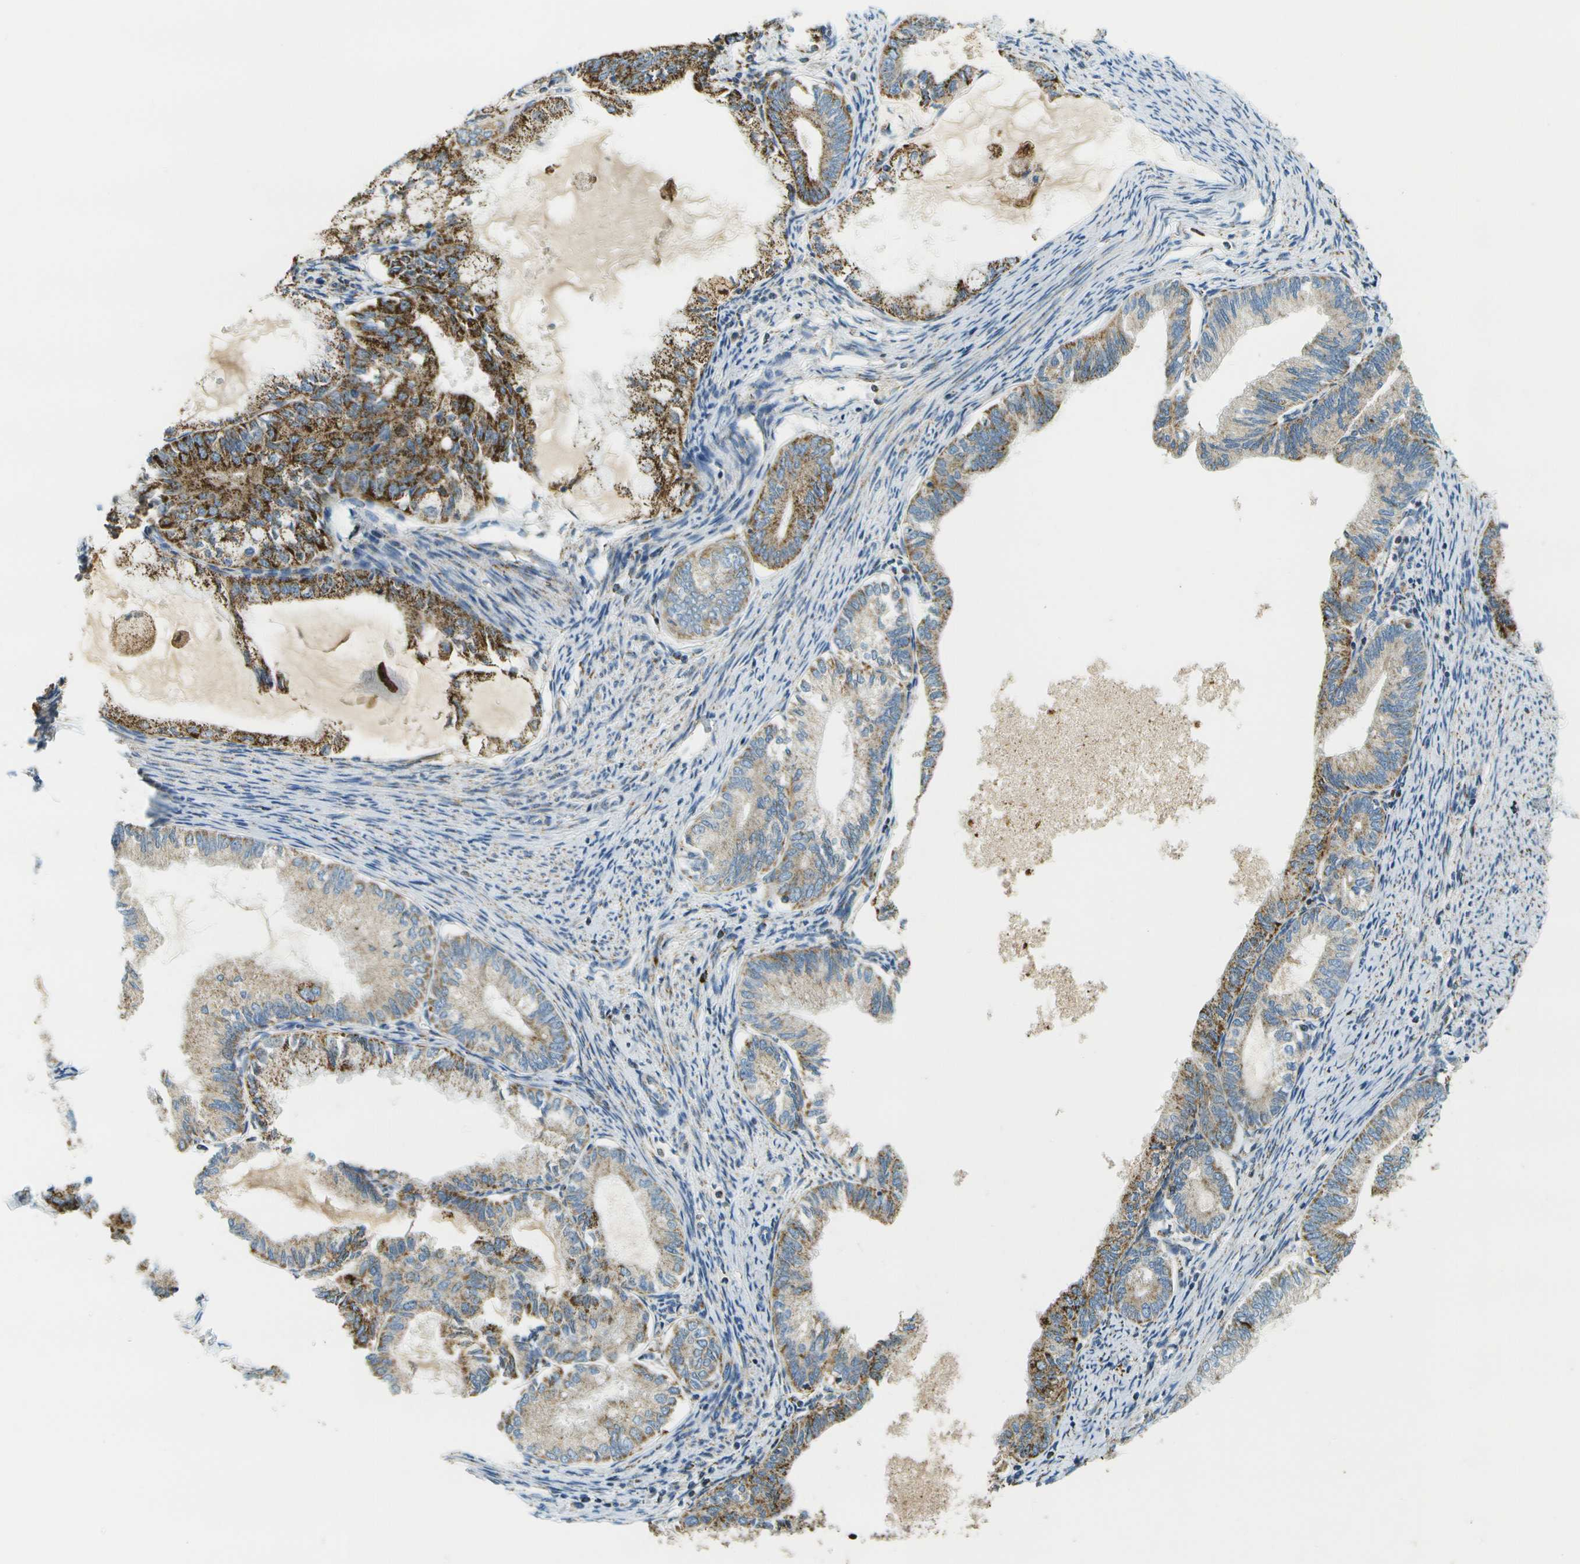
{"staining": {"intensity": "strong", "quantity": "25%-75%", "location": "cytoplasmic/membranous"}, "tissue": "endometrial cancer", "cell_type": "Tumor cells", "image_type": "cancer", "snomed": [{"axis": "morphology", "description": "Adenocarcinoma, NOS"}, {"axis": "topography", "description": "Endometrium"}], "caption": "Endometrial adenocarcinoma stained for a protein demonstrates strong cytoplasmic/membranous positivity in tumor cells. (DAB (3,3'-diaminobenzidine) IHC with brightfield microscopy, high magnification).", "gene": "HLCS", "patient": {"sex": "female", "age": 86}}